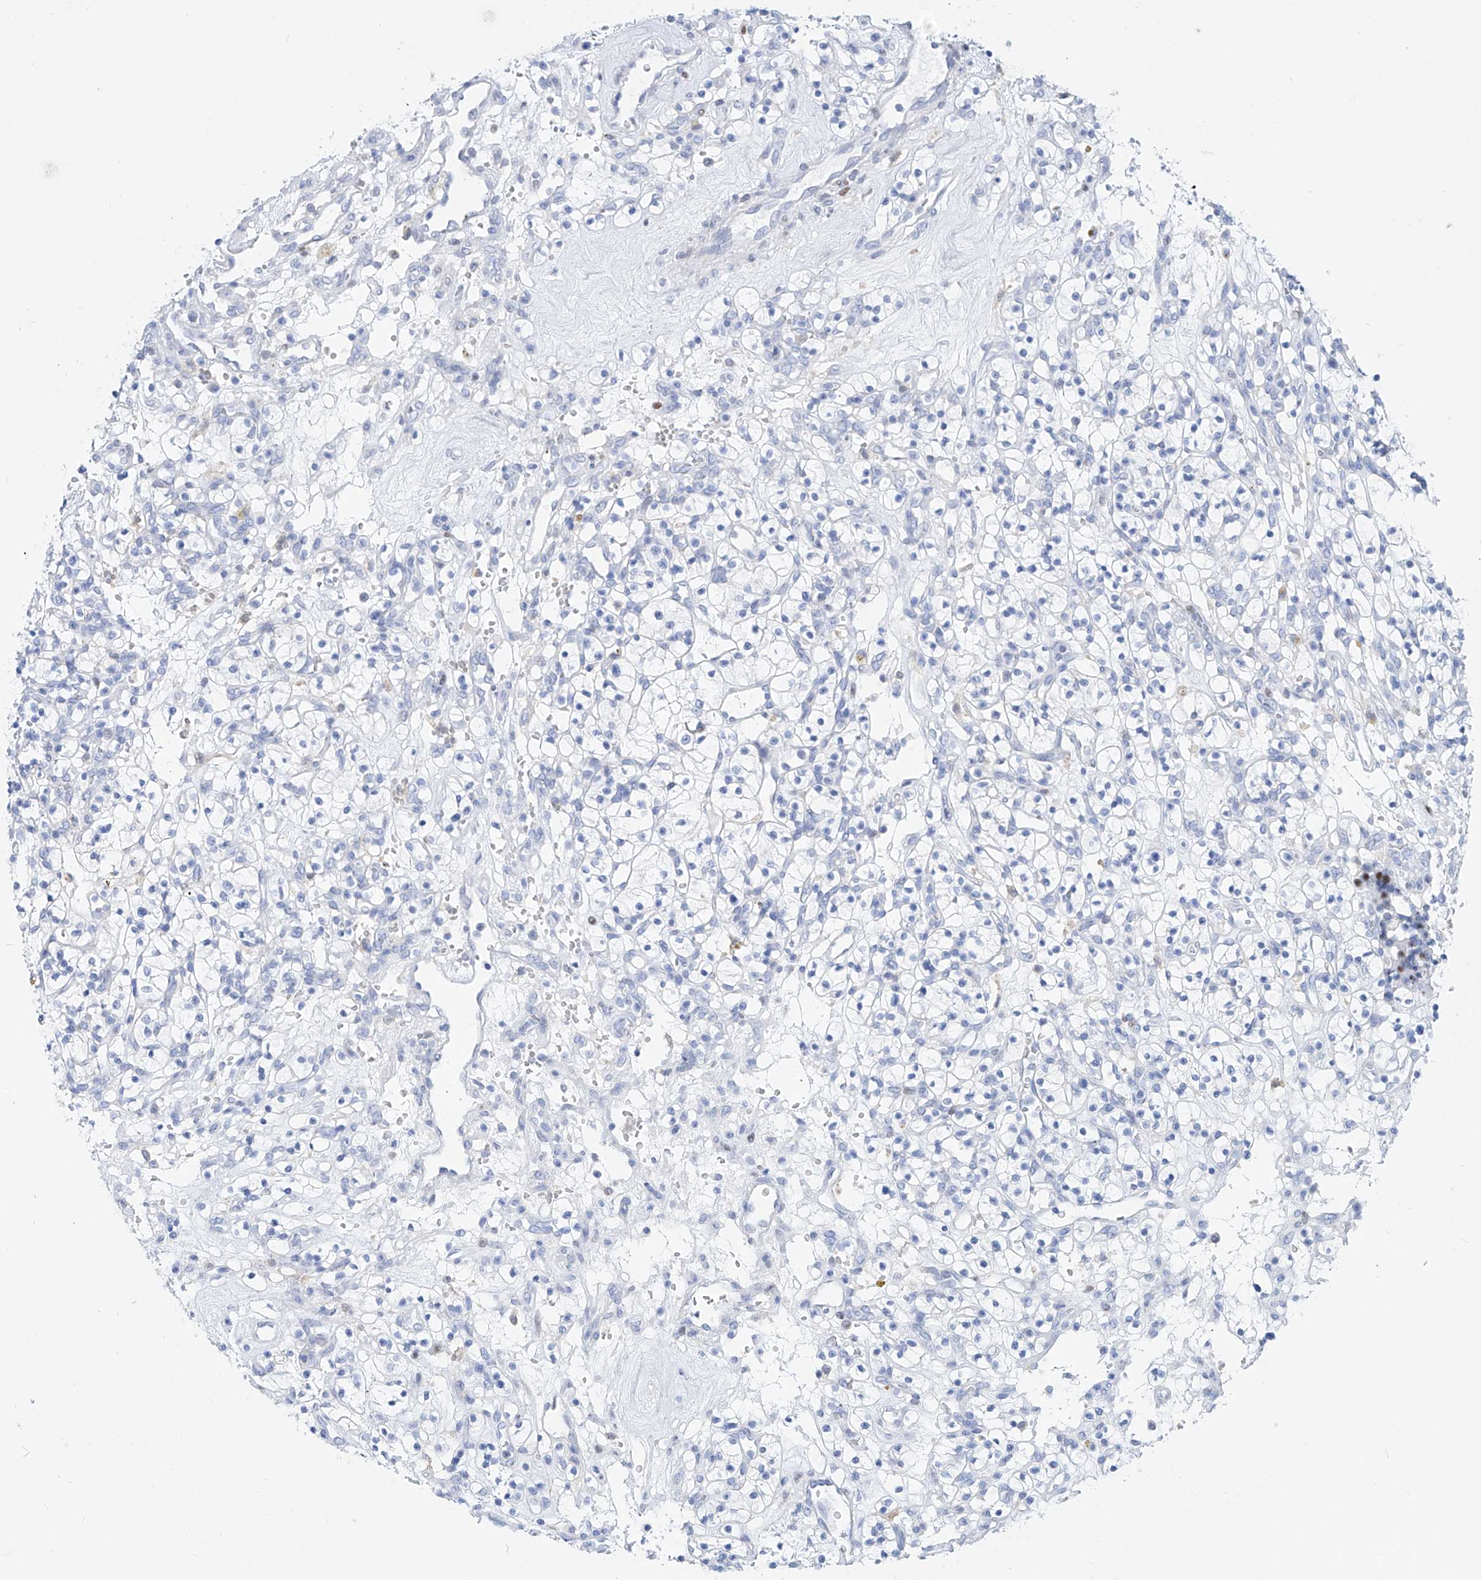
{"staining": {"intensity": "negative", "quantity": "none", "location": "none"}, "tissue": "renal cancer", "cell_type": "Tumor cells", "image_type": "cancer", "snomed": [{"axis": "morphology", "description": "Adenocarcinoma, NOS"}, {"axis": "topography", "description": "Kidney"}], "caption": "Immunohistochemistry image of renal adenocarcinoma stained for a protein (brown), which exhibits no expression in tumor cells. The staining was performed using DAB (3,3'-diaminobenzidine) to visualize the protein expression in brown, while the nuclei were stained in blue with hematoxylin (Magnification: 20x).", "gene": "FRS3", "patient": {"sex": "female", "age": 57}}